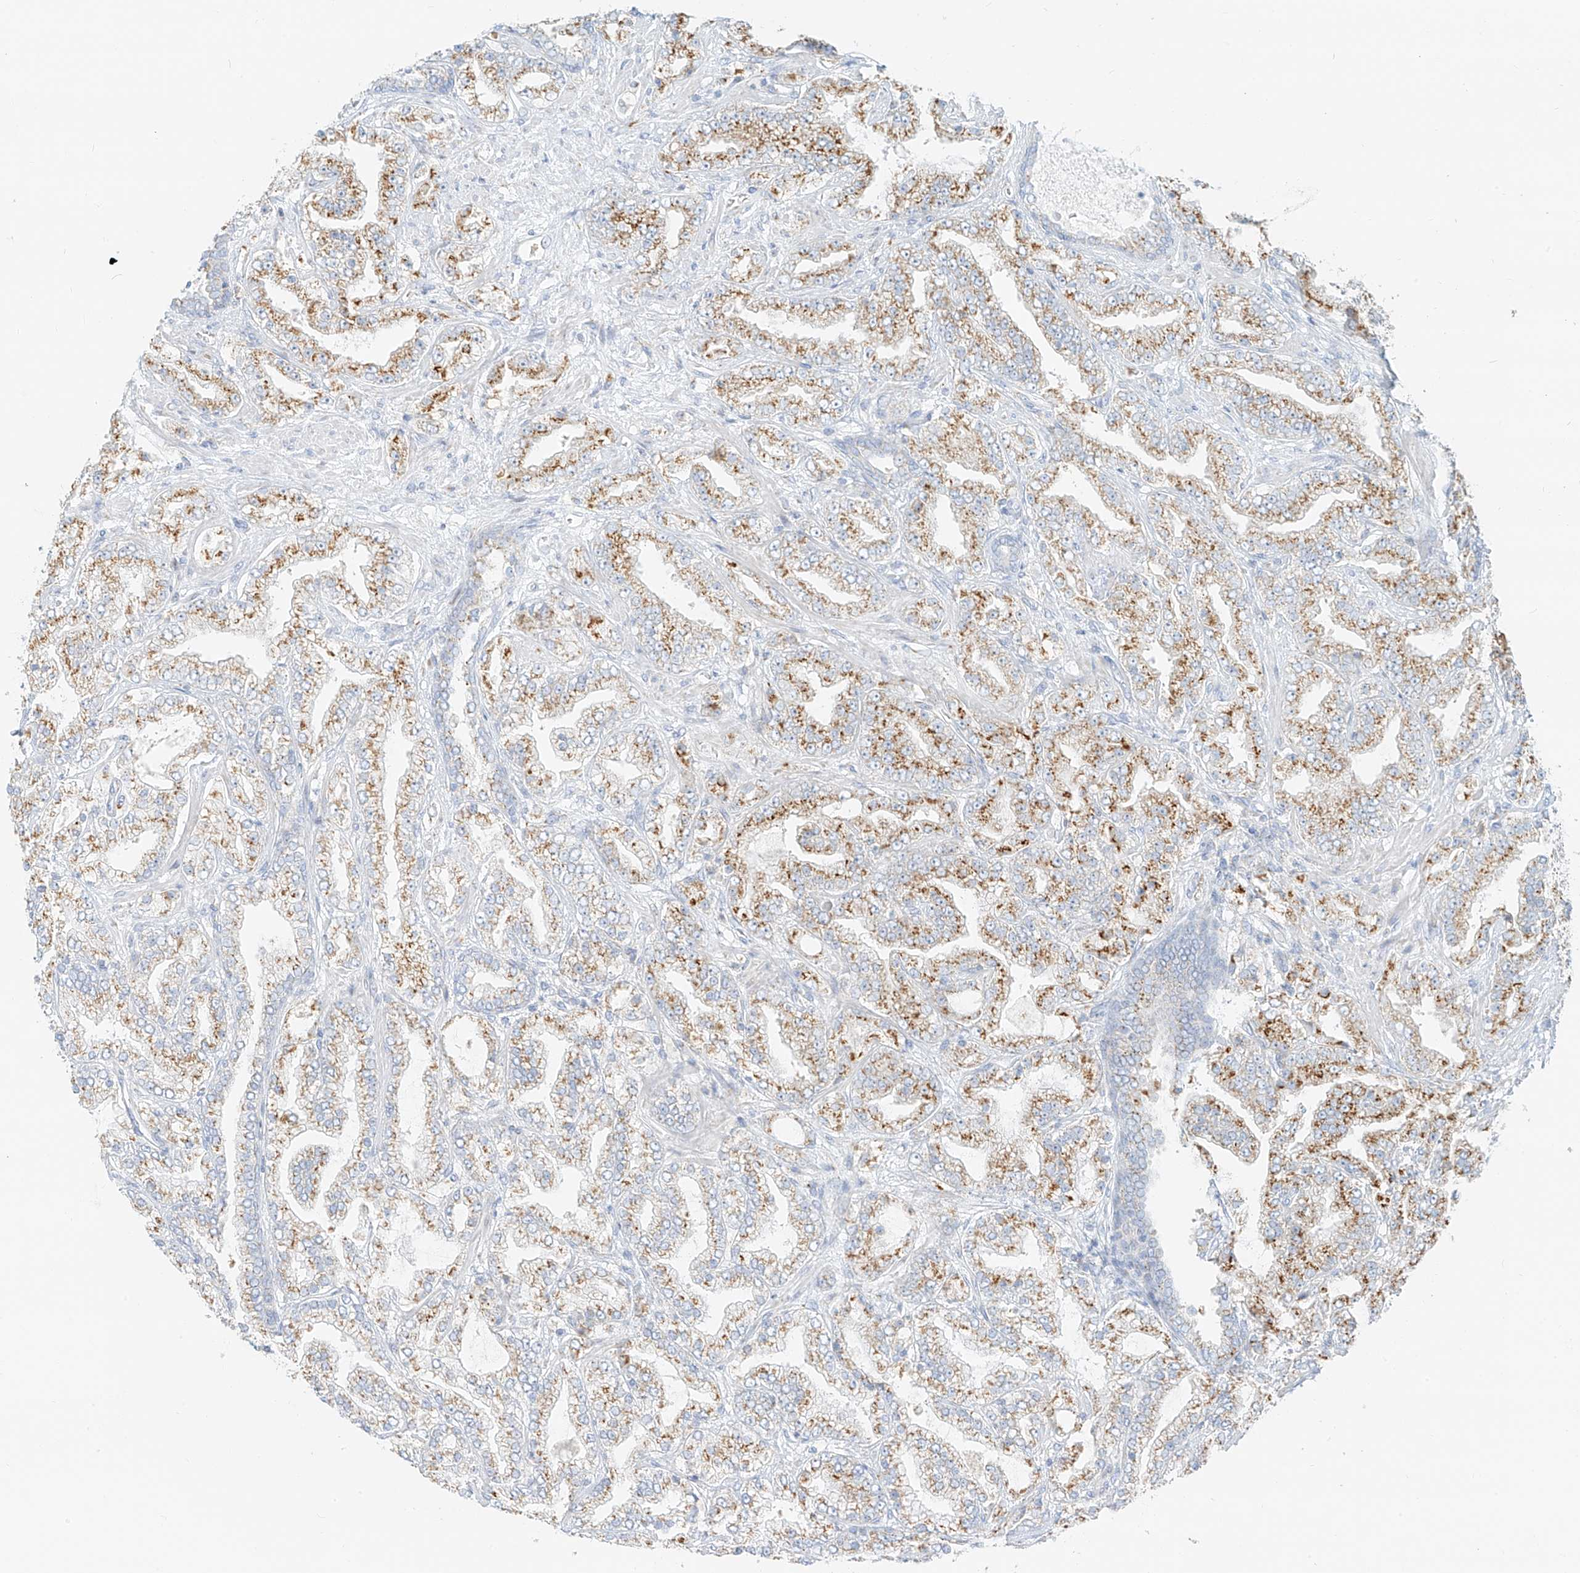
{"staining": {"intensity": "moderate", "quantity": "25%-75%", "location": "cytoplasmic/membranous"}, "tissue": "prostate cancer", "cell_type": "Tumor cells", "image_type": "cancer", "snomed": [{"axis": "morphology", "description": "Adenocarcinoma, High grade"}, {"axis": "topography", "description": "Prostate"}], "caption": "The image exhibits immunohistochemical staining of prostate cancer. There is moderate cytoplasmic/membranous expression is identified in about 25%-75% of tumor cells.", "gene": "TMEM87B", "patient": {"sex": "male", "age": 64}}